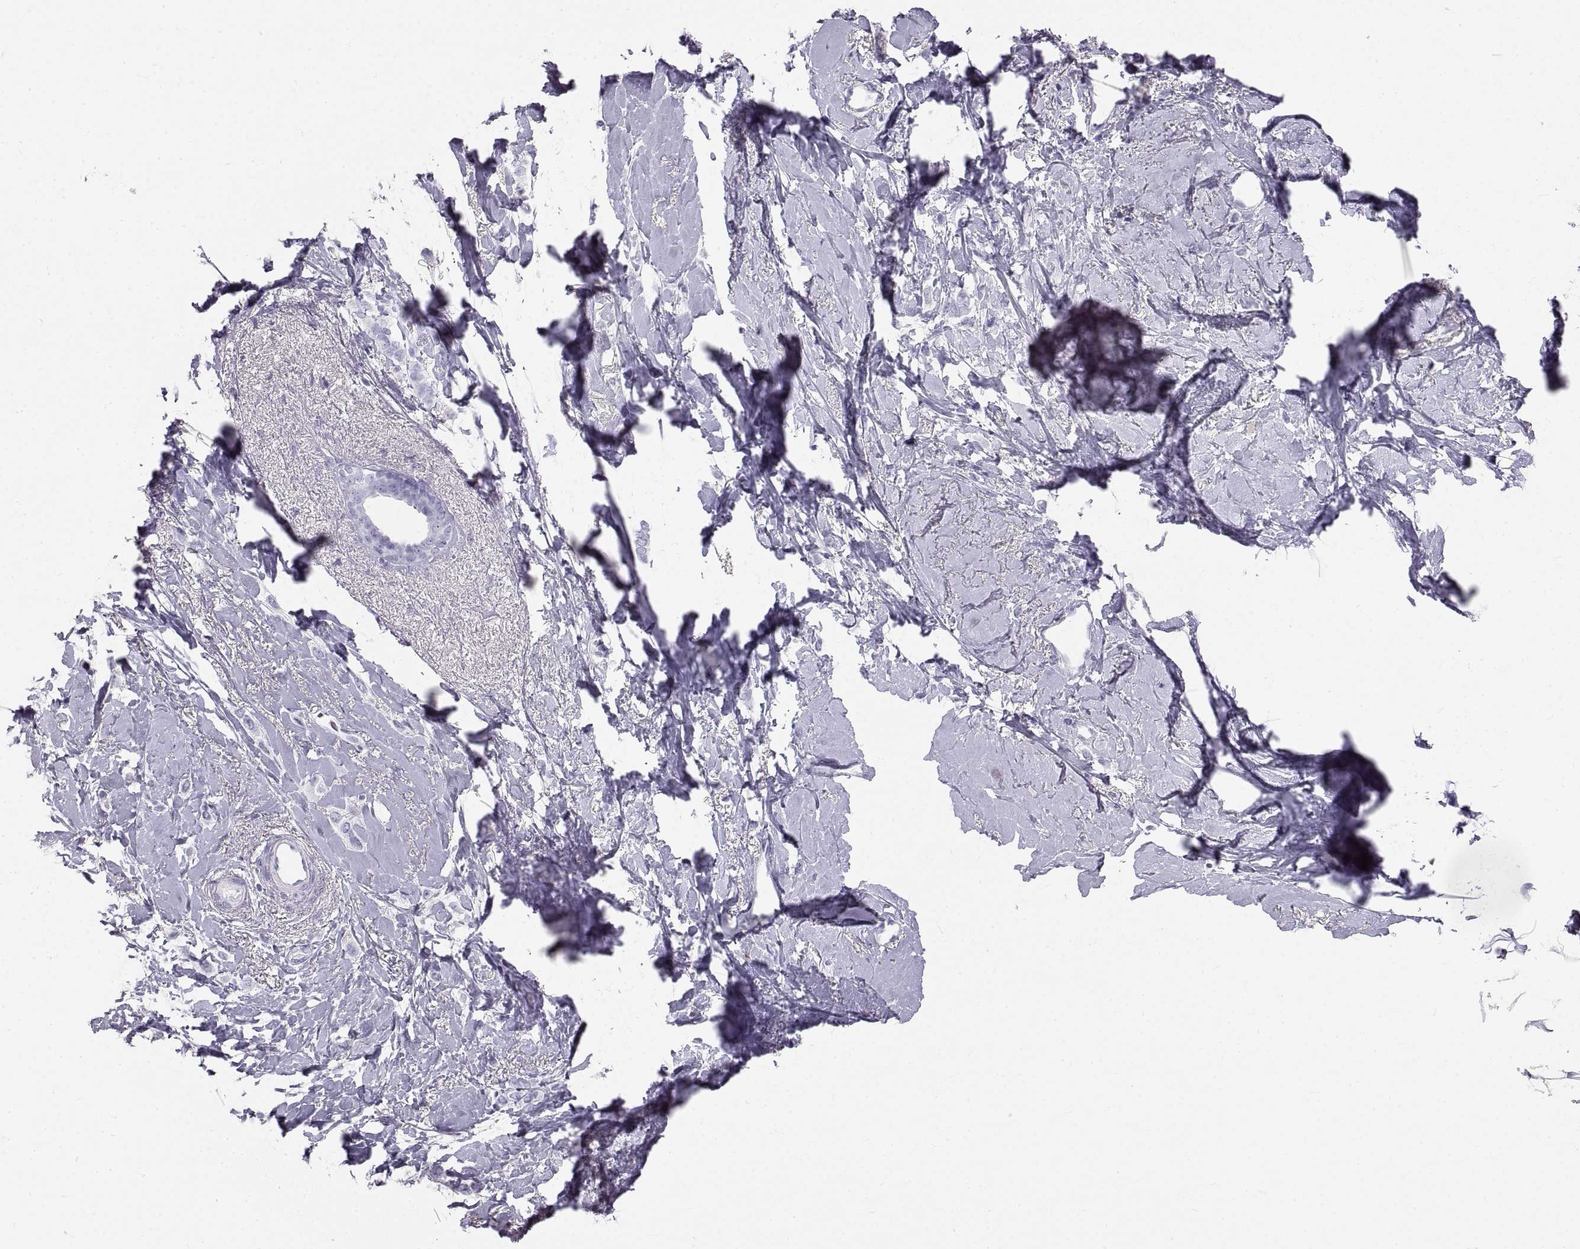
{"staining": {"intensity": "negative", "quantity": "none", "location": "none"}, "tissue": "breast cancer", "cell_type": "Tumor cells", "image_type": "cancer", "snomed": [{"axis": "morphology", "description": "Lobular carcinoma"}, {"axis": "topography", "description": "Breast"}], "caption": "Immunohistochemistry image of neoplastic tissue: breast cancer stained with DAB demonstrates no significant protein positivity in tumor cells. (Stains: DAB (3,3'-diaminobenzidine) immunohistochemistry with hematoxylin counter stain, Microscopy: brightfield microscopy at high magnification).", "gene": "RLBP1", "patient": {"sex": "female", "age": 66}}